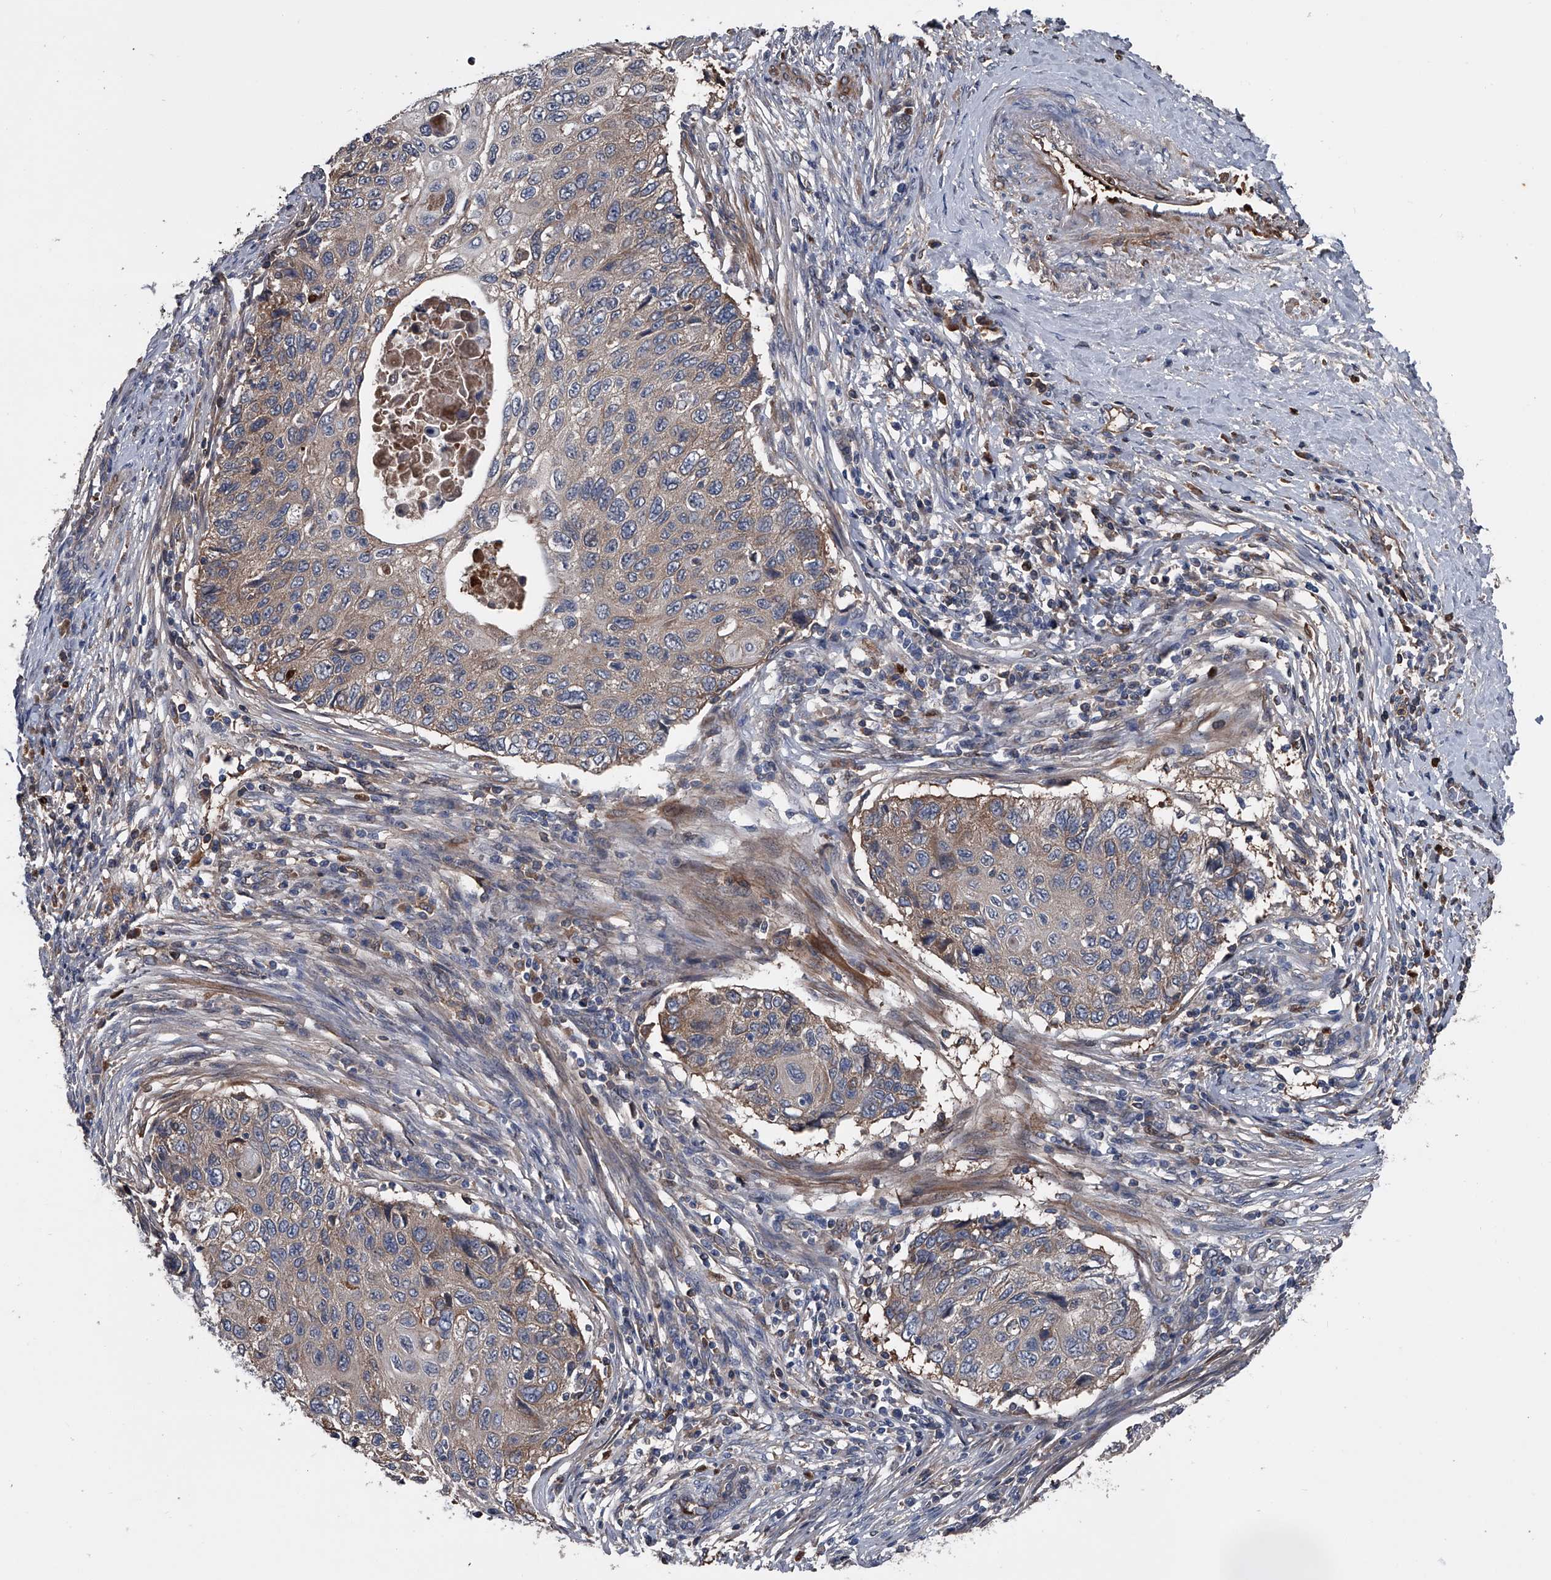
{"staining": {"intensity": "weak", "quantity": "<25%", "location": "cytoplasmic/membranous"}, "tissue": "cervical cancer", "cell_type": "Tumor cells", "image_type": "cancer", "snomed": [{"axis": "morphology", "description": "Squamous cell carcinoma, NOS"}, {"axis": "topography", "description": "Cervix"}], "caption": "Immunohistochemical staining of human cervical squamous cell carcinoma shows no significant positivity in tumor cells.", "gene": "KIF13A", "patient": {"sex": "female", "age": 70}}